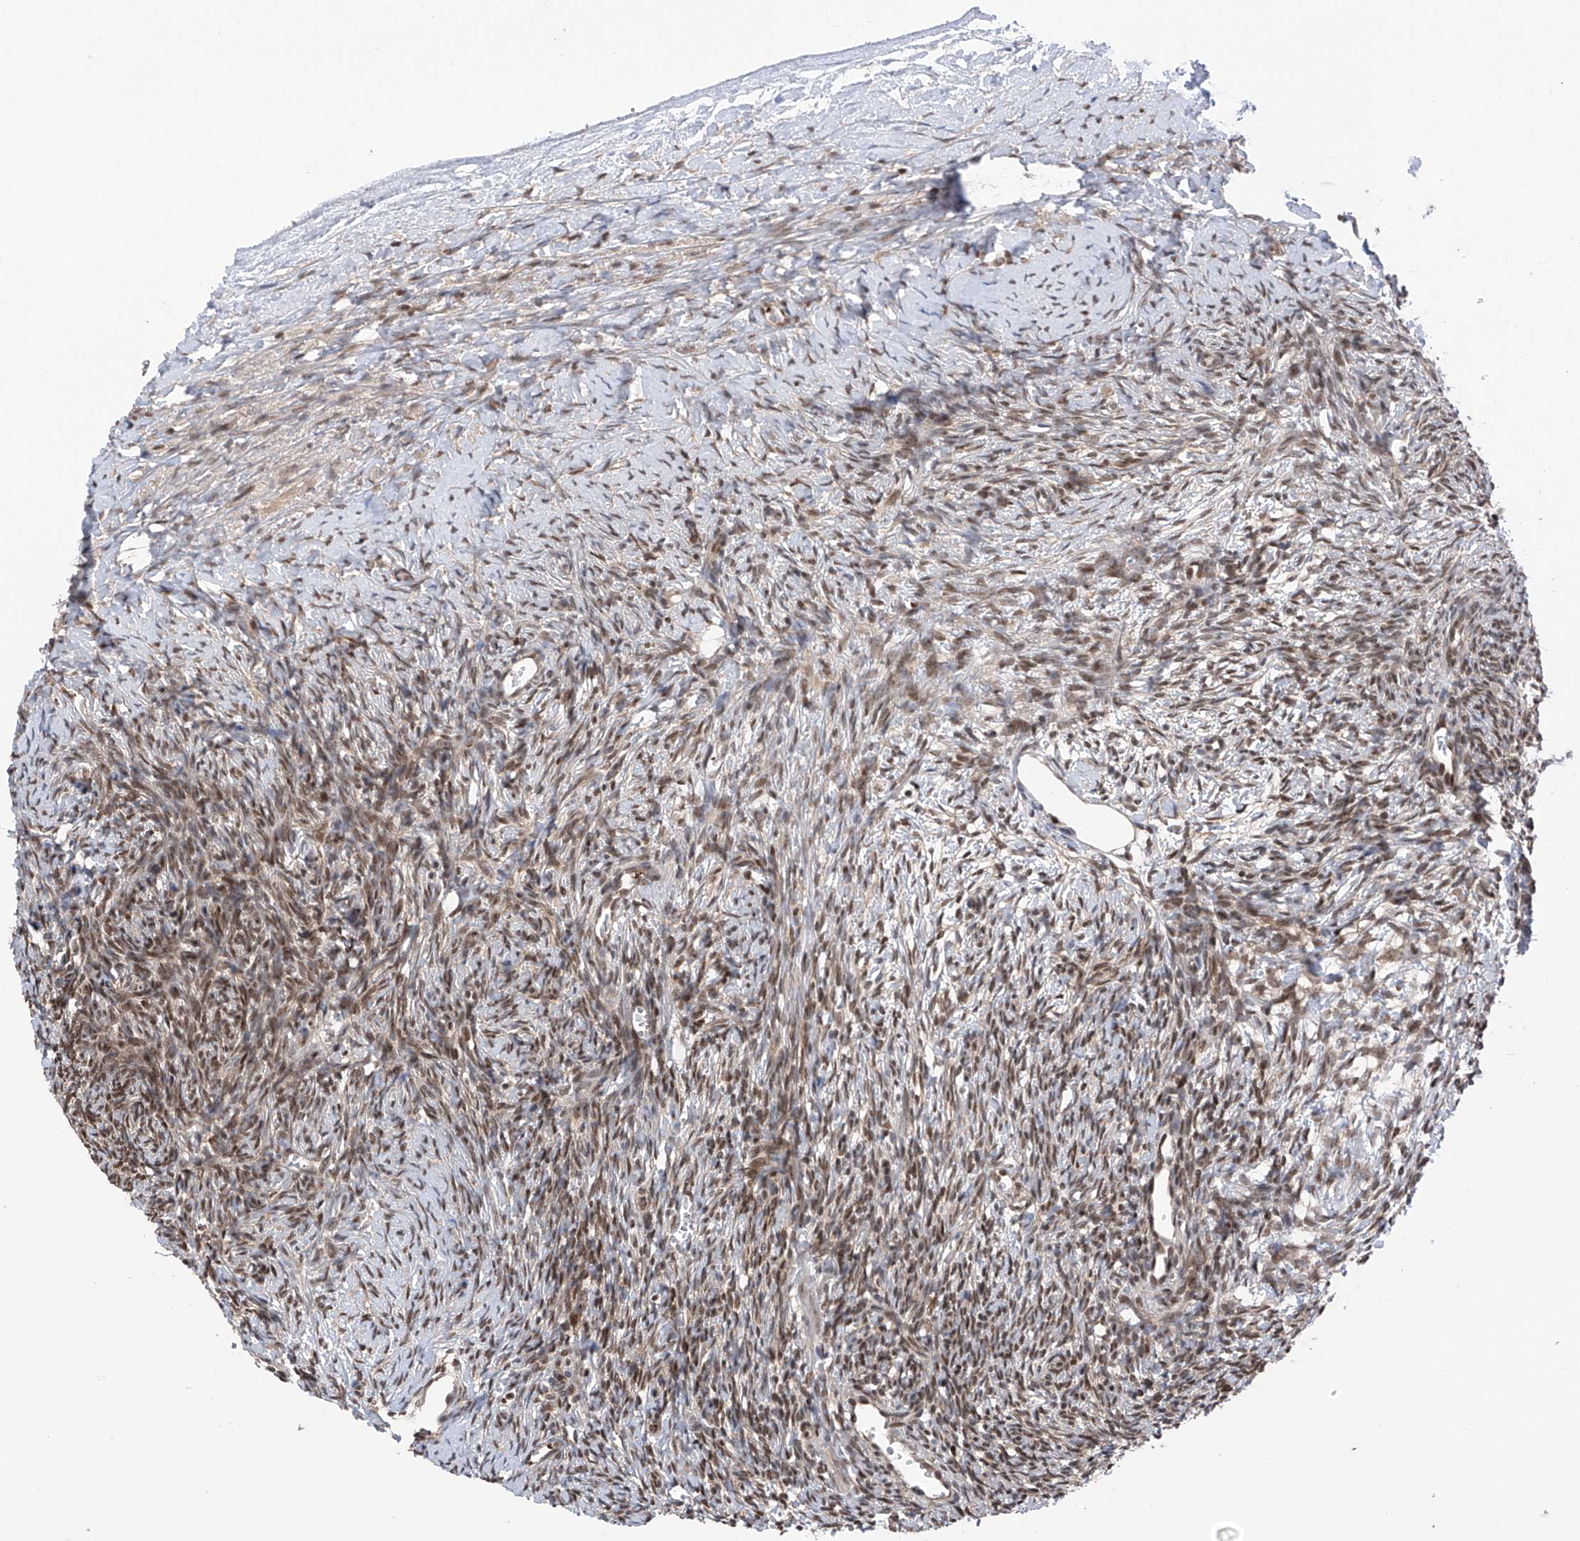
{"staining": {"intensity": "weak", "quantity": "25%-75%", "location": "nuclear"}, "tissue": "ovary", "cell_type": "Ovarian stroma cells", "image_type": "normal", "snomed": [{"axis": "morphology", "description": "Normal tissue, NOS"}, {"axis": "morphology", "description": "Developmental malformation"}, {"axis": "topography", "description": "Ovary"}], "caption": "IHC photomicrograph of unremarkable ovary: human ovary stained using immunohistochemistry reveals low levels of weak protein expression localized specifically in the nuclear of ovarian stroma cells, appearing as a nuclear brown color.", "gene": "DNAJC9", "patient": {"sex": "female", "age": 39}}